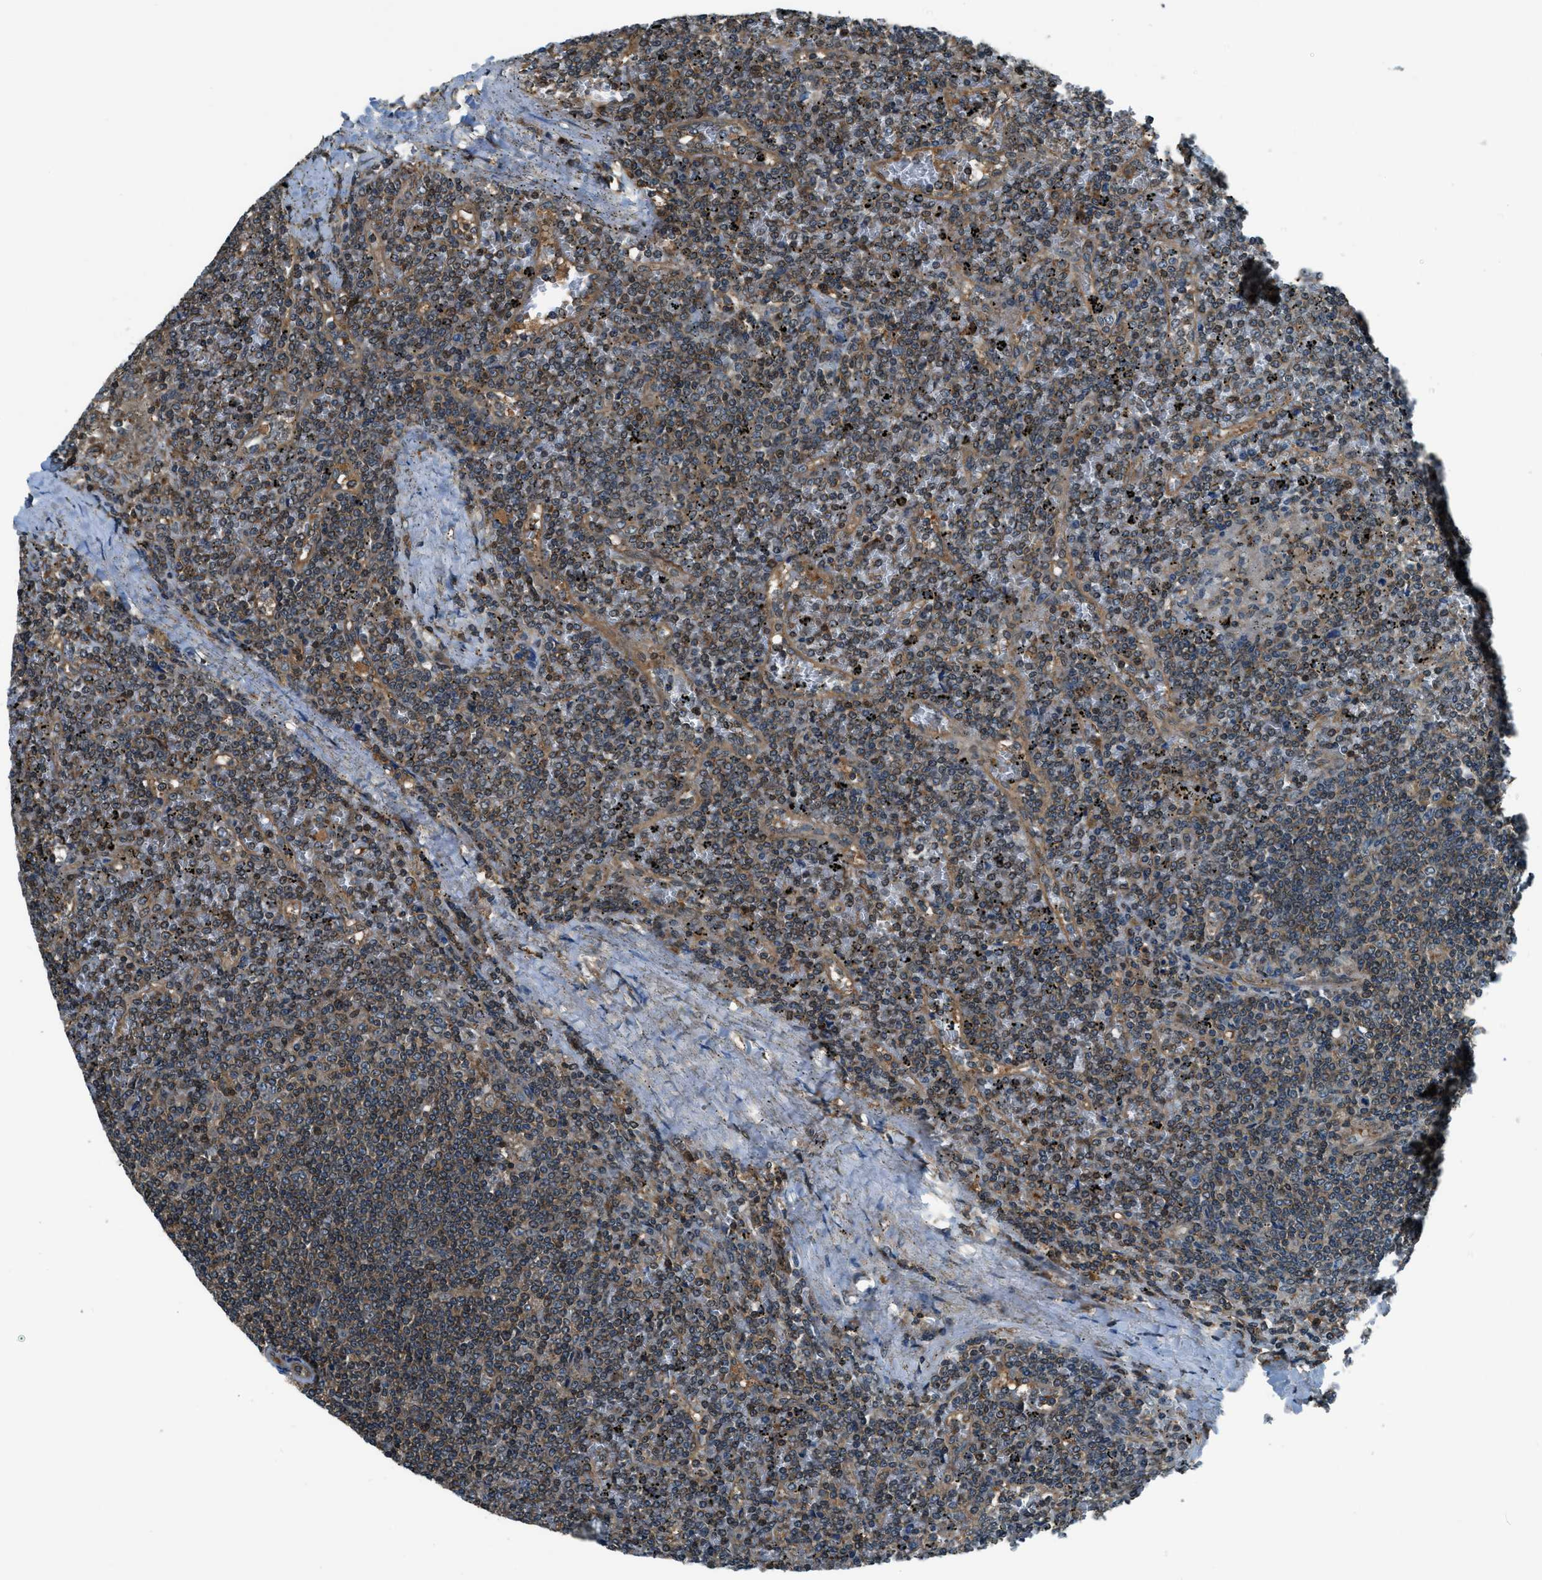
{"staining": {"intensity": "moderate", "quantity": ">75%", "location": "cytoplasmic/membranous"}, "tissue": "lymphoma", "cell_type": "Tumor cells", "image_type": "cancer", "snomed": [{"axis": "morphology", "description": "Malignant lymphoma, non-Hodgkin's type, Low grade"}, {"axis": "topography", "description": "Spleen"}], "caption": "The image displays immunohistochemical staining of malignant lymphoma, non-Hodgkin's type (low-grade). There is moderate cytoplasmic/membranous staining is present in about >75% of tumor cells.", "gene": "HEBP2", "patient": {"sex": "female", "age": 19}}